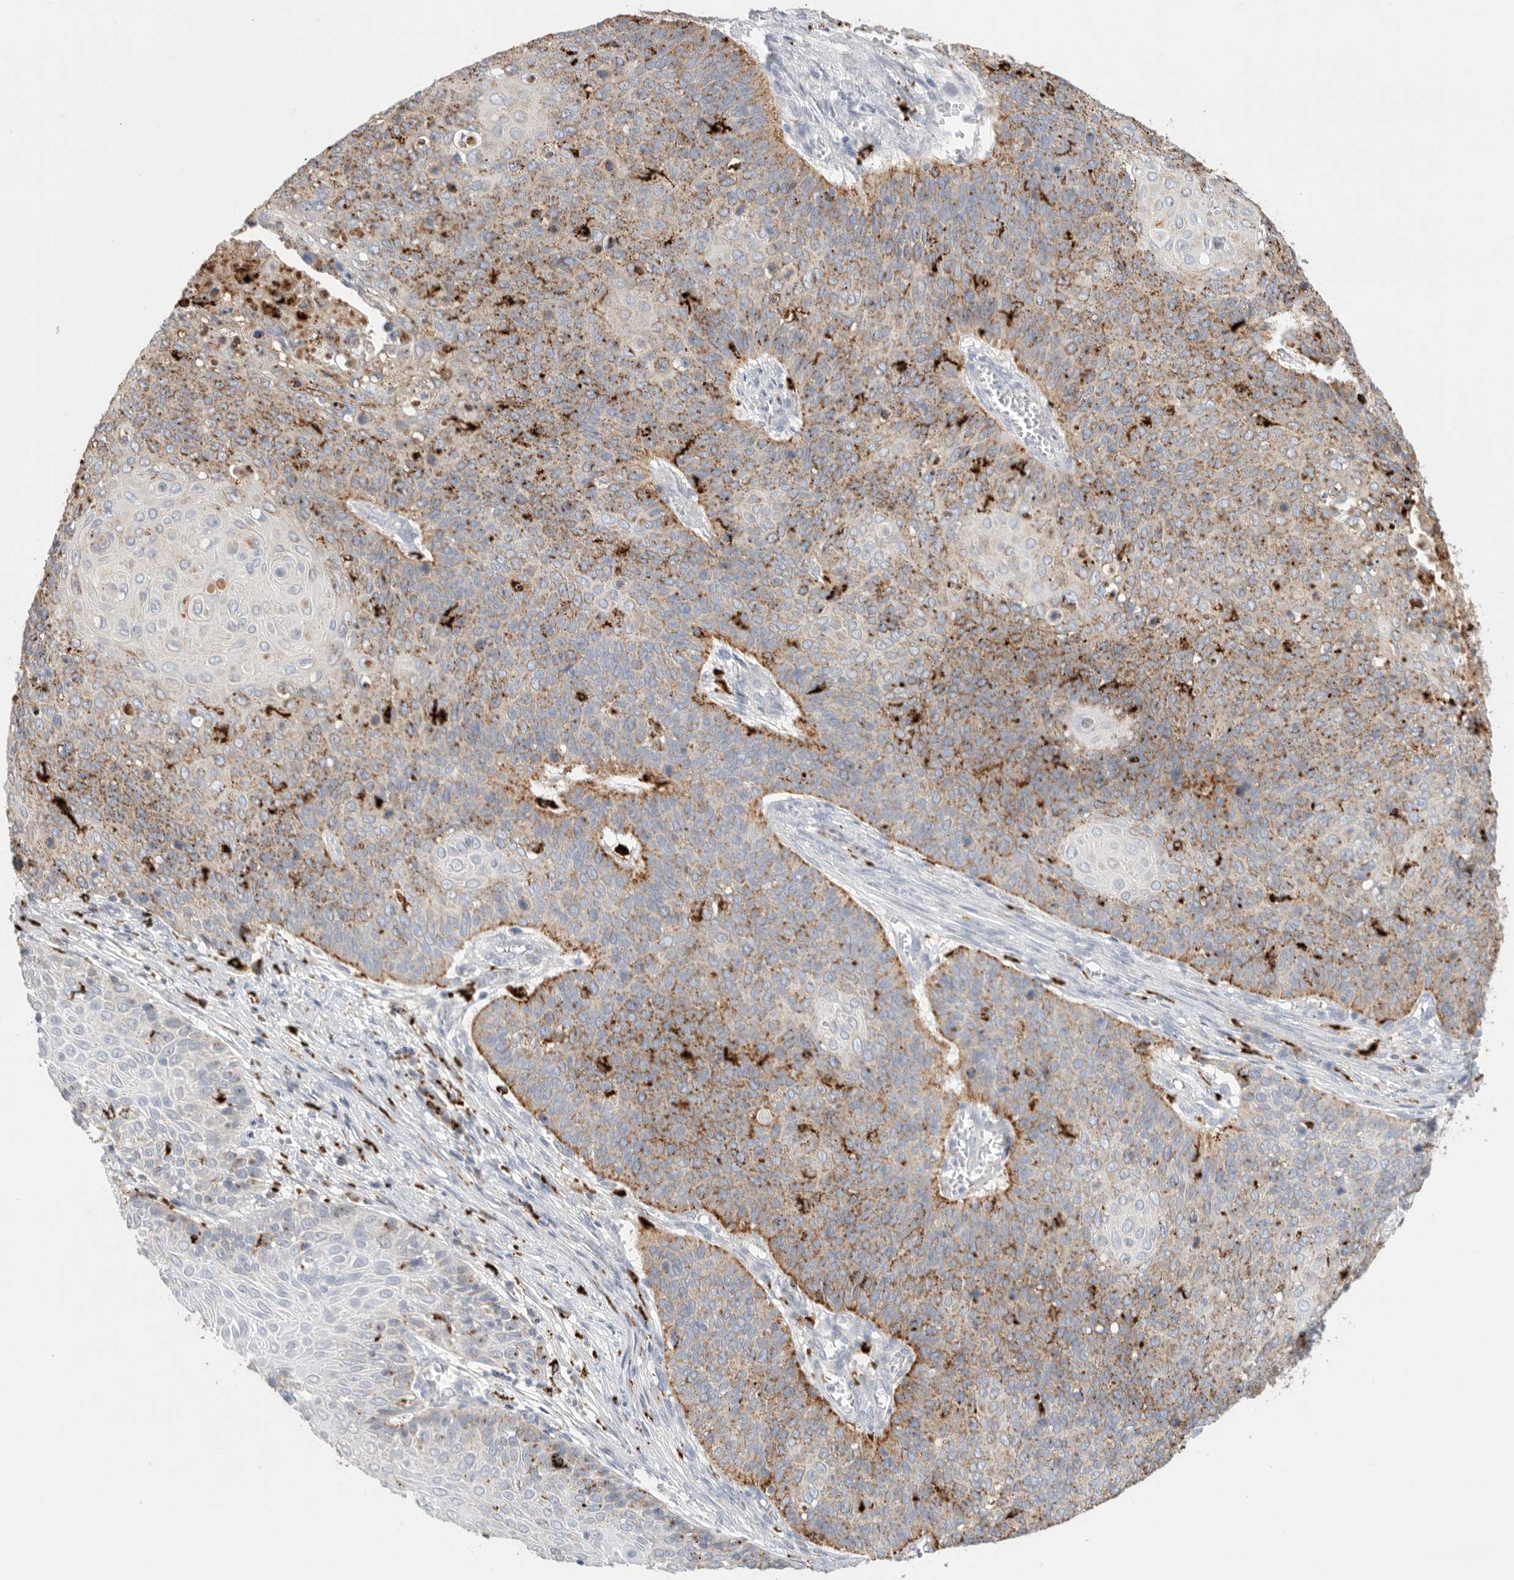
{"staining": {"intensity": "moderate", "quantity": "<25%", "location": "cytoplasmic/membranous"}, "tissue": "cervical cancer", "cell_type": "Tumor cells", "image_type": "cancer", "snomed": [{"axis": "morphology", "description": "Squamous cell carcinoma, NOS"}, {"axis": "topography", "description": "Cervix"}], "caption": "About <25% of tumor cells in human cervical cancer (squamous cell carcinoma) show moderate cytoplasmic/membranous protein expression as visualized by brown immunohistochemical staining.", "gene": "GGH", "patient": {"sex": "female", "age": 39}}